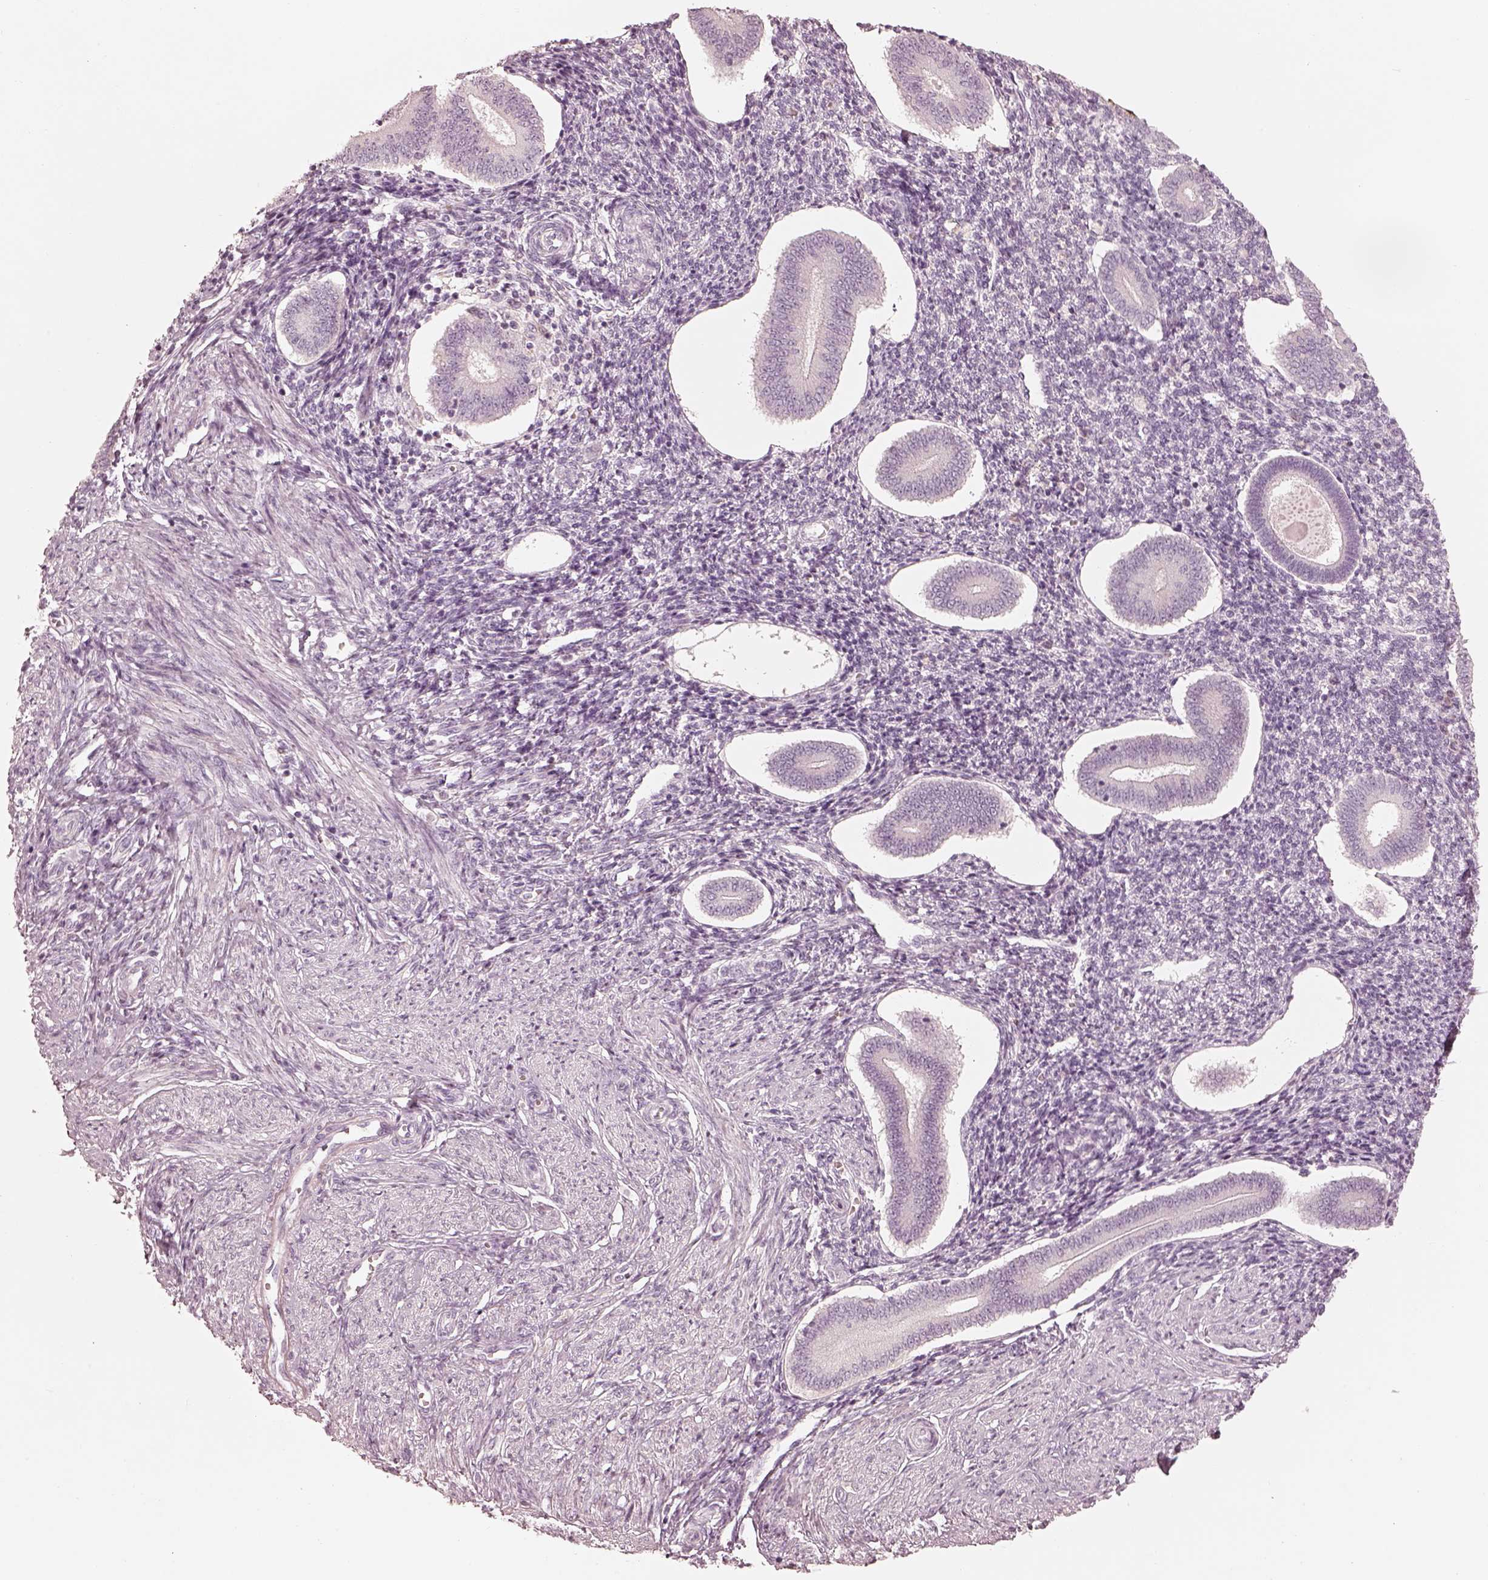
{"staining": {"intensity": "negative", "quantity": "none", "location": "none"}, "tissue": "endometrium", "cell_type": "Cells in endometrial stroma", "image_type": "normal", "snomed": [{"axis": "morphology", "description": "Normal tissue, NOS"}, {"axis": "topography", "description": "Endometrium"}], "caption": "IHC micrograph of benign human endometrium stained for a protein (brown), which shows no expression in cells in endometrial stroma.", "gene": "SPATA6L", "patient": {"sex": "female", "age": 40}}